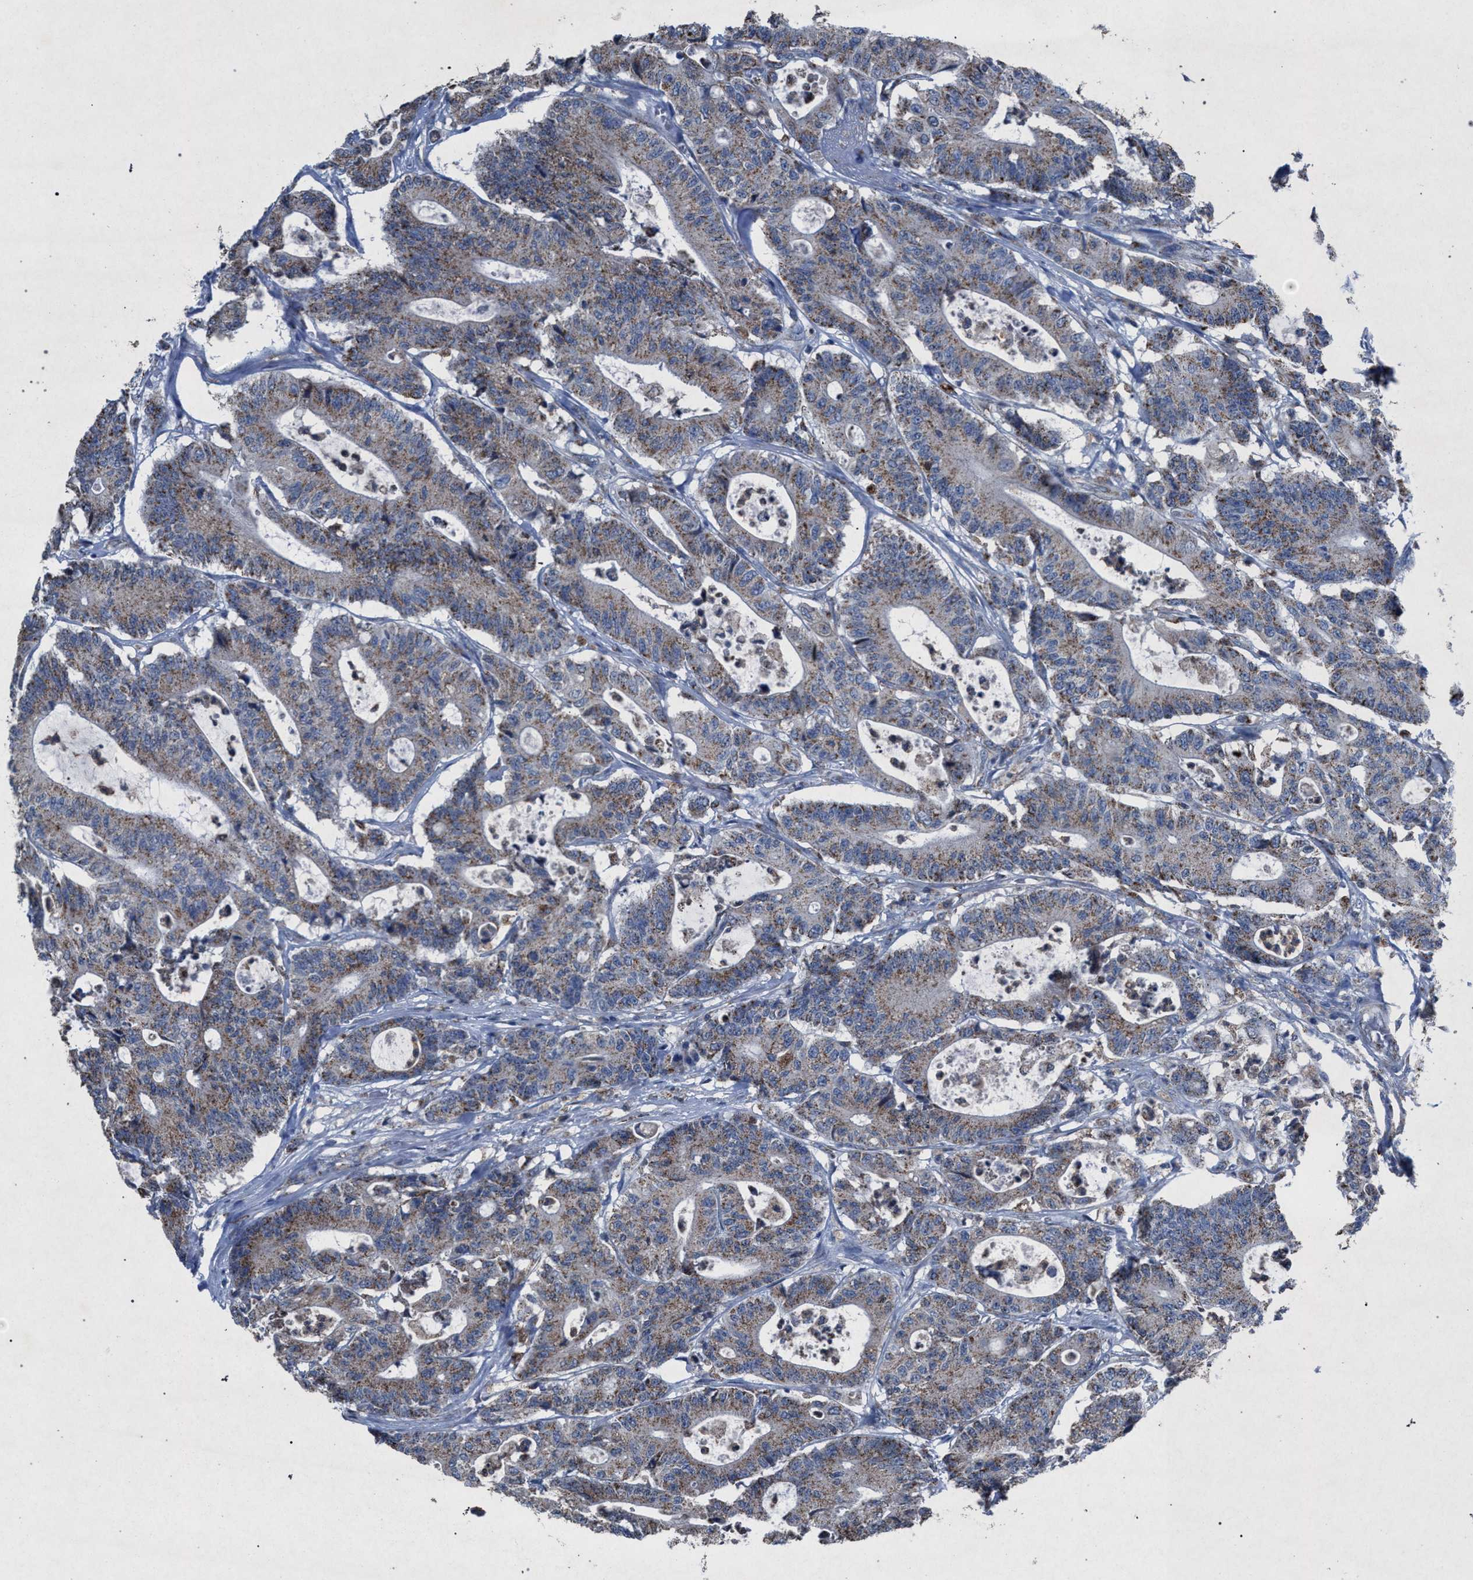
{"staining": {"intensity": "weak", "quantity": ">75%", "location": "cytoplasmic/membranous"}, "tissue": "colorectal cancer", "cell_type": "Tumor cells", "image_type": "cancer", "snomed": [{"axis": "morphology", "description": "Adenocarcinoma, NOS"}, {"axis": "topography", "description": "Colon"}], "caption": "The immunohistochemical stain highlights weak cytoplasmic/membranous positivity in tumor cells of colorectal cancer tissue. The staining was performed using DAB, with brown indicating positive protein expression. Nuclei are stained blue with hematoxylin.", "gene": "HSD17B4", "patient": {"sex": "female", "age": 84}}